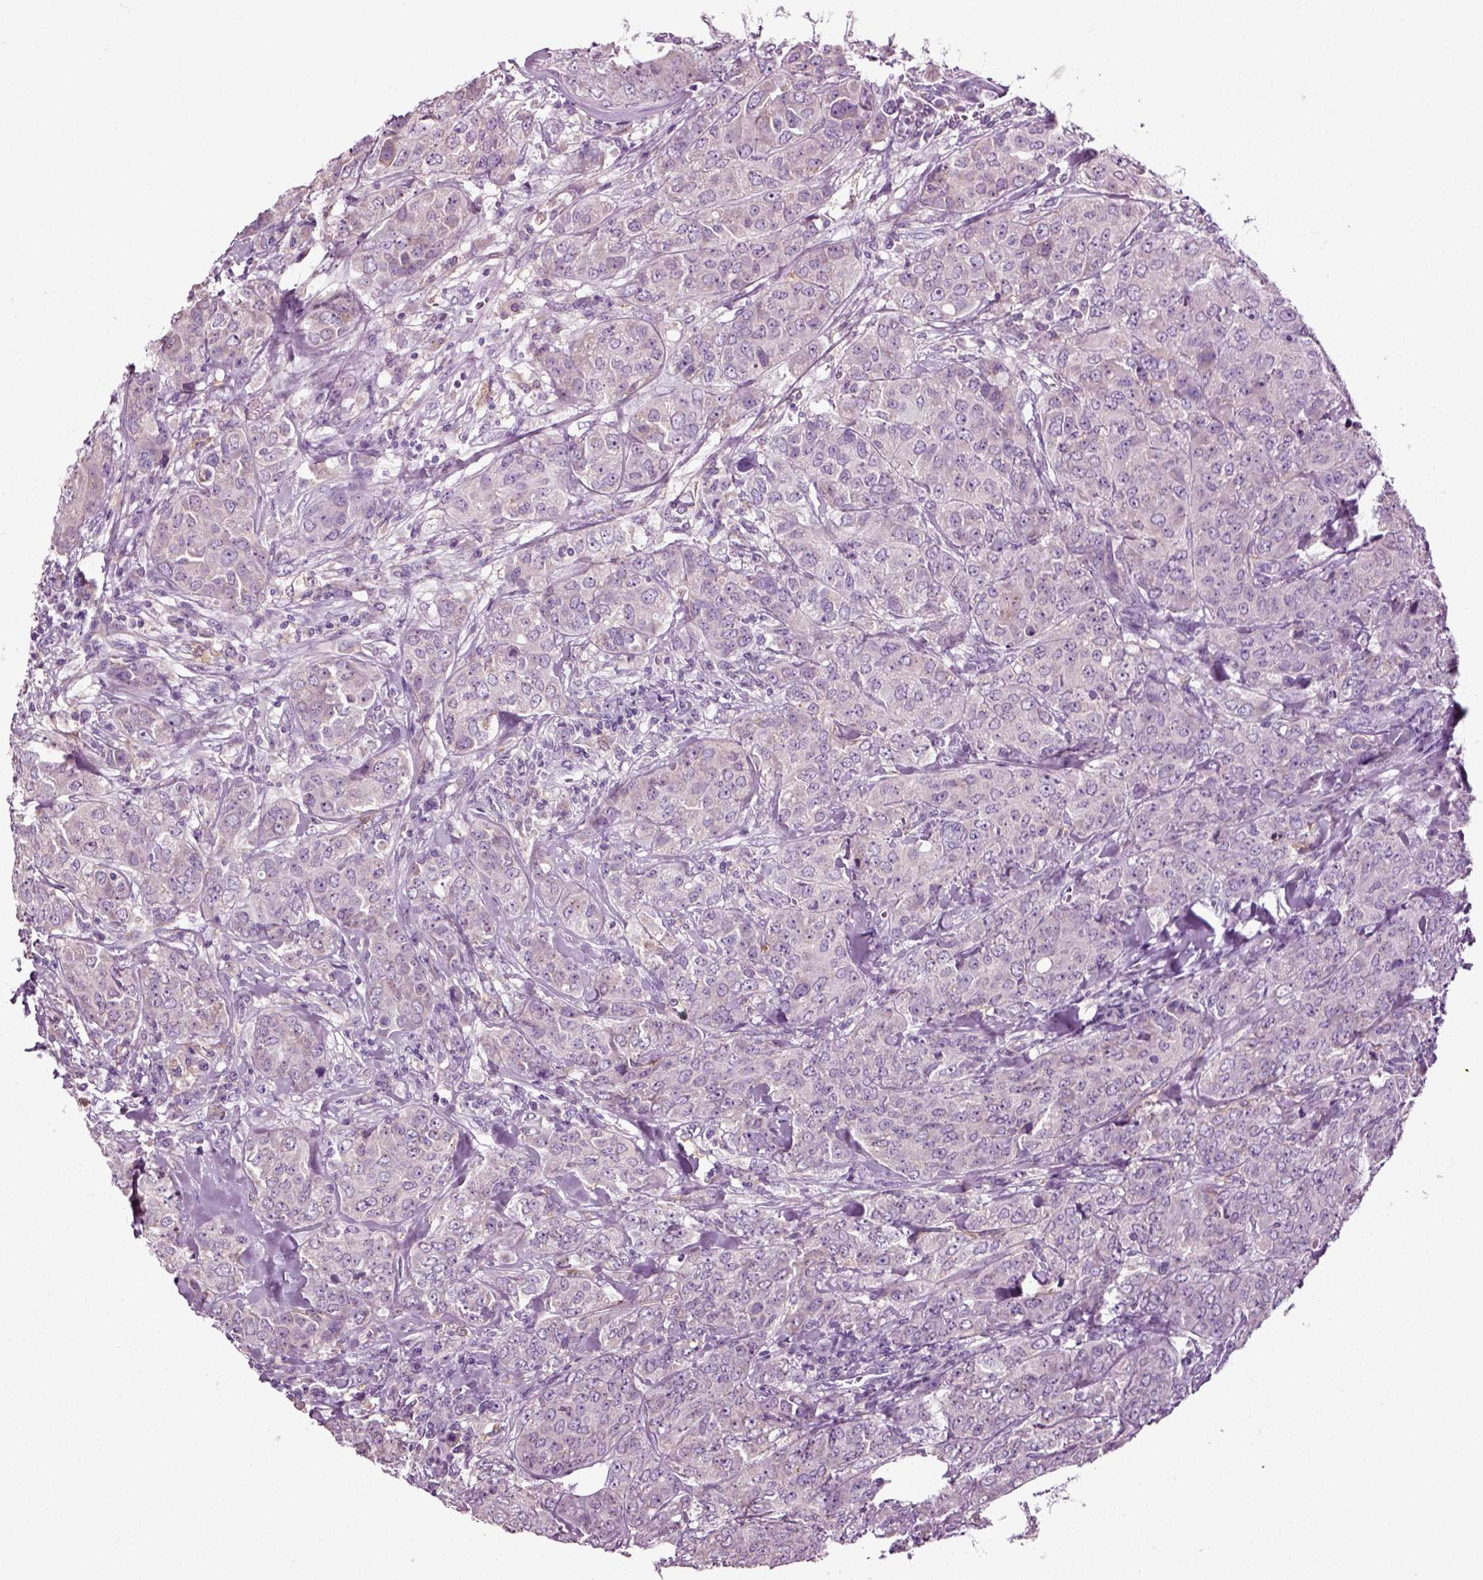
{"staining": {"intensity": "weak", "quantity": "<25%", "location": "cytoplasmic/membranous"}, "tissue": "breast cancer", "cell_type": "Tumor cells", "image_type": "cancer", "snomed": [{"axis": "morphology", "description": "Duct carcinoma"}, {"axis": "topography", "description": "Breast"}], "caption": "This is a photomicrograph of immunohistochemistry staining of breast cancer (intraductal carcinoma), which shows no positivity in tumor cells. (DAB immunohistochemistry with hematoxylin counter stain).", "gene": "DNAH10", "patient": {"sex": "female", "age": 43}}